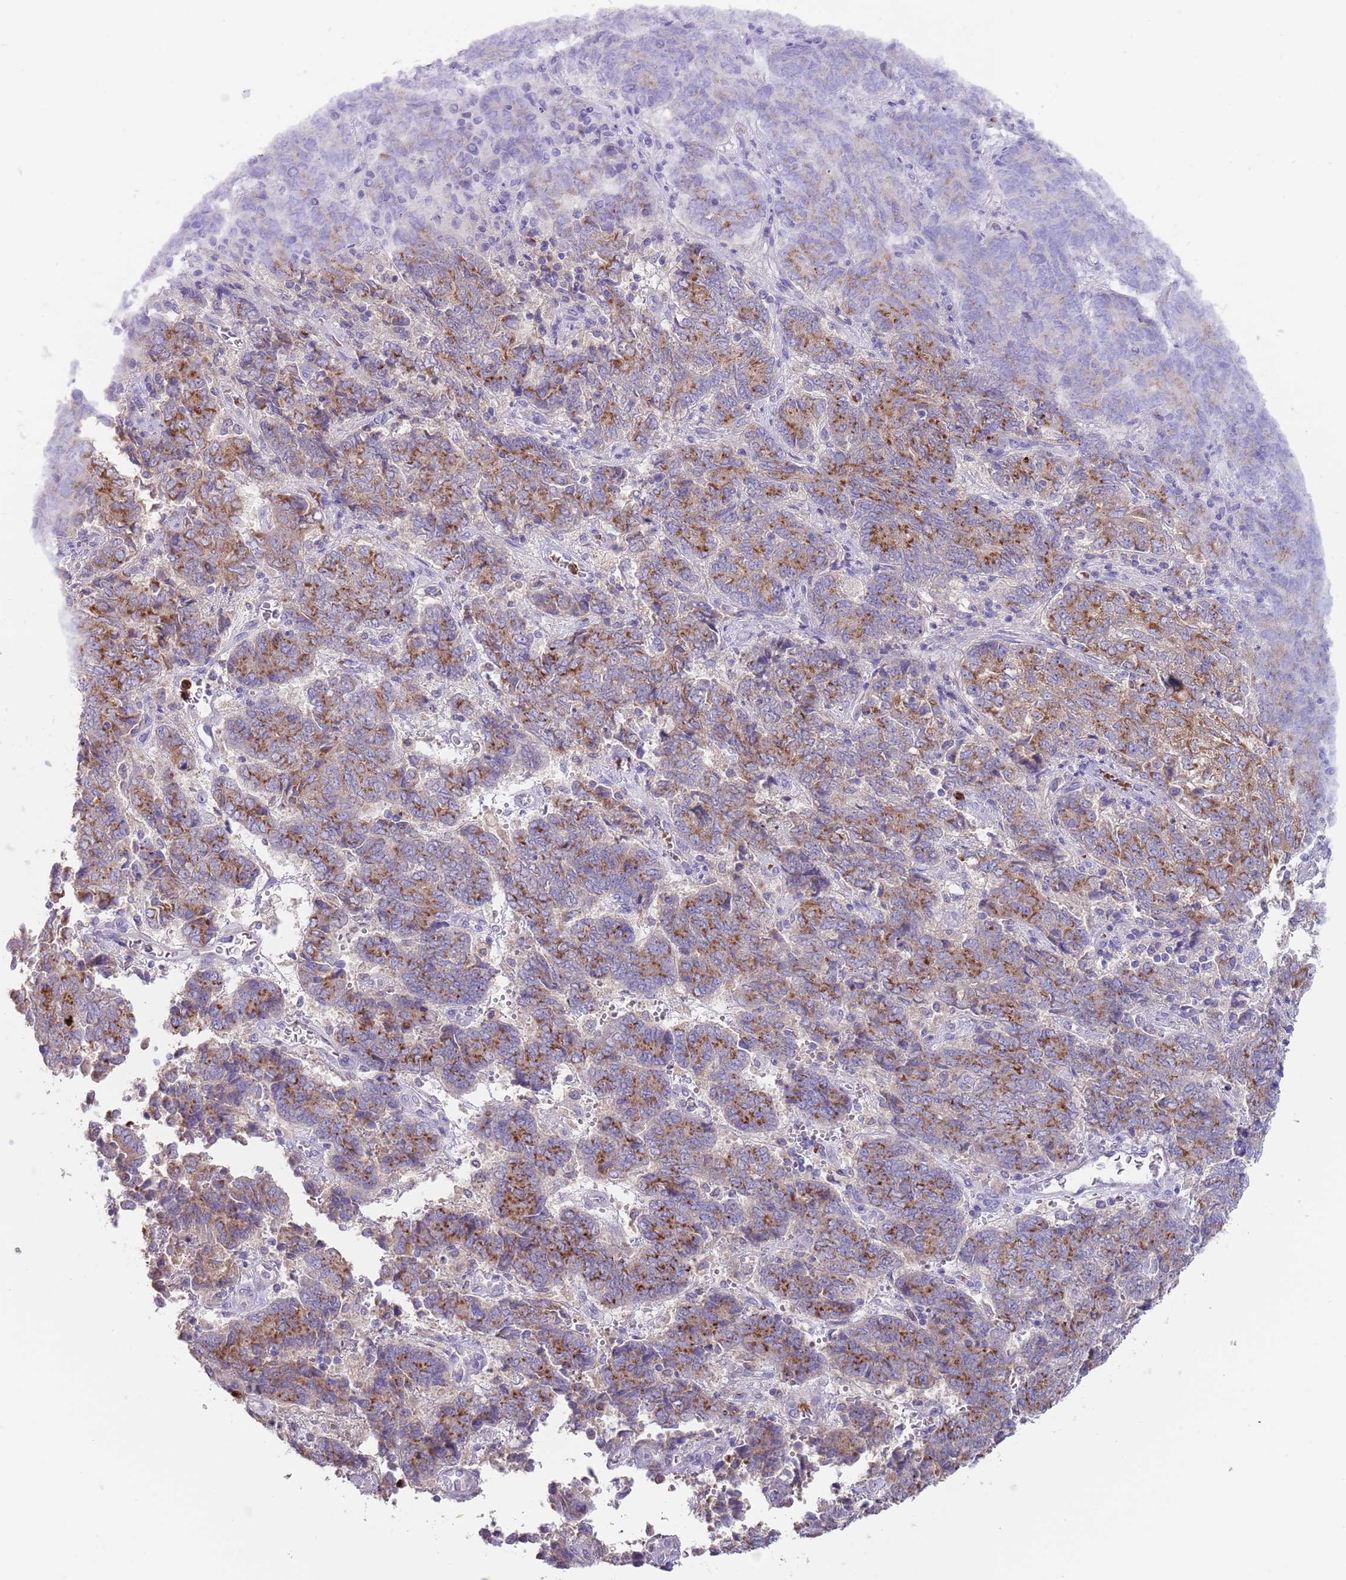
{"staining": {"intensity": "moderate", "quantity": "25%-75%", "location": "cytoplasmic/membranous"}, "tissue": "endometrial cancer", "cell_type": "Tumor cells", "image_type": "cancer", "snomed": [{"axis": "morphology", "description": "Adenocarcinoma, NOS"}, {"axis": "topography", "description": "Endometrium"}], "caption": "IHC (DAB) staining of adenocarcinoma (endometrial) reveals moderate cytoplasmic/membranous protein positivity in approximately 25%-75% of tumor cells.", "gene": "TMEM251", "patient": {"sex": "female", "age": 80}}